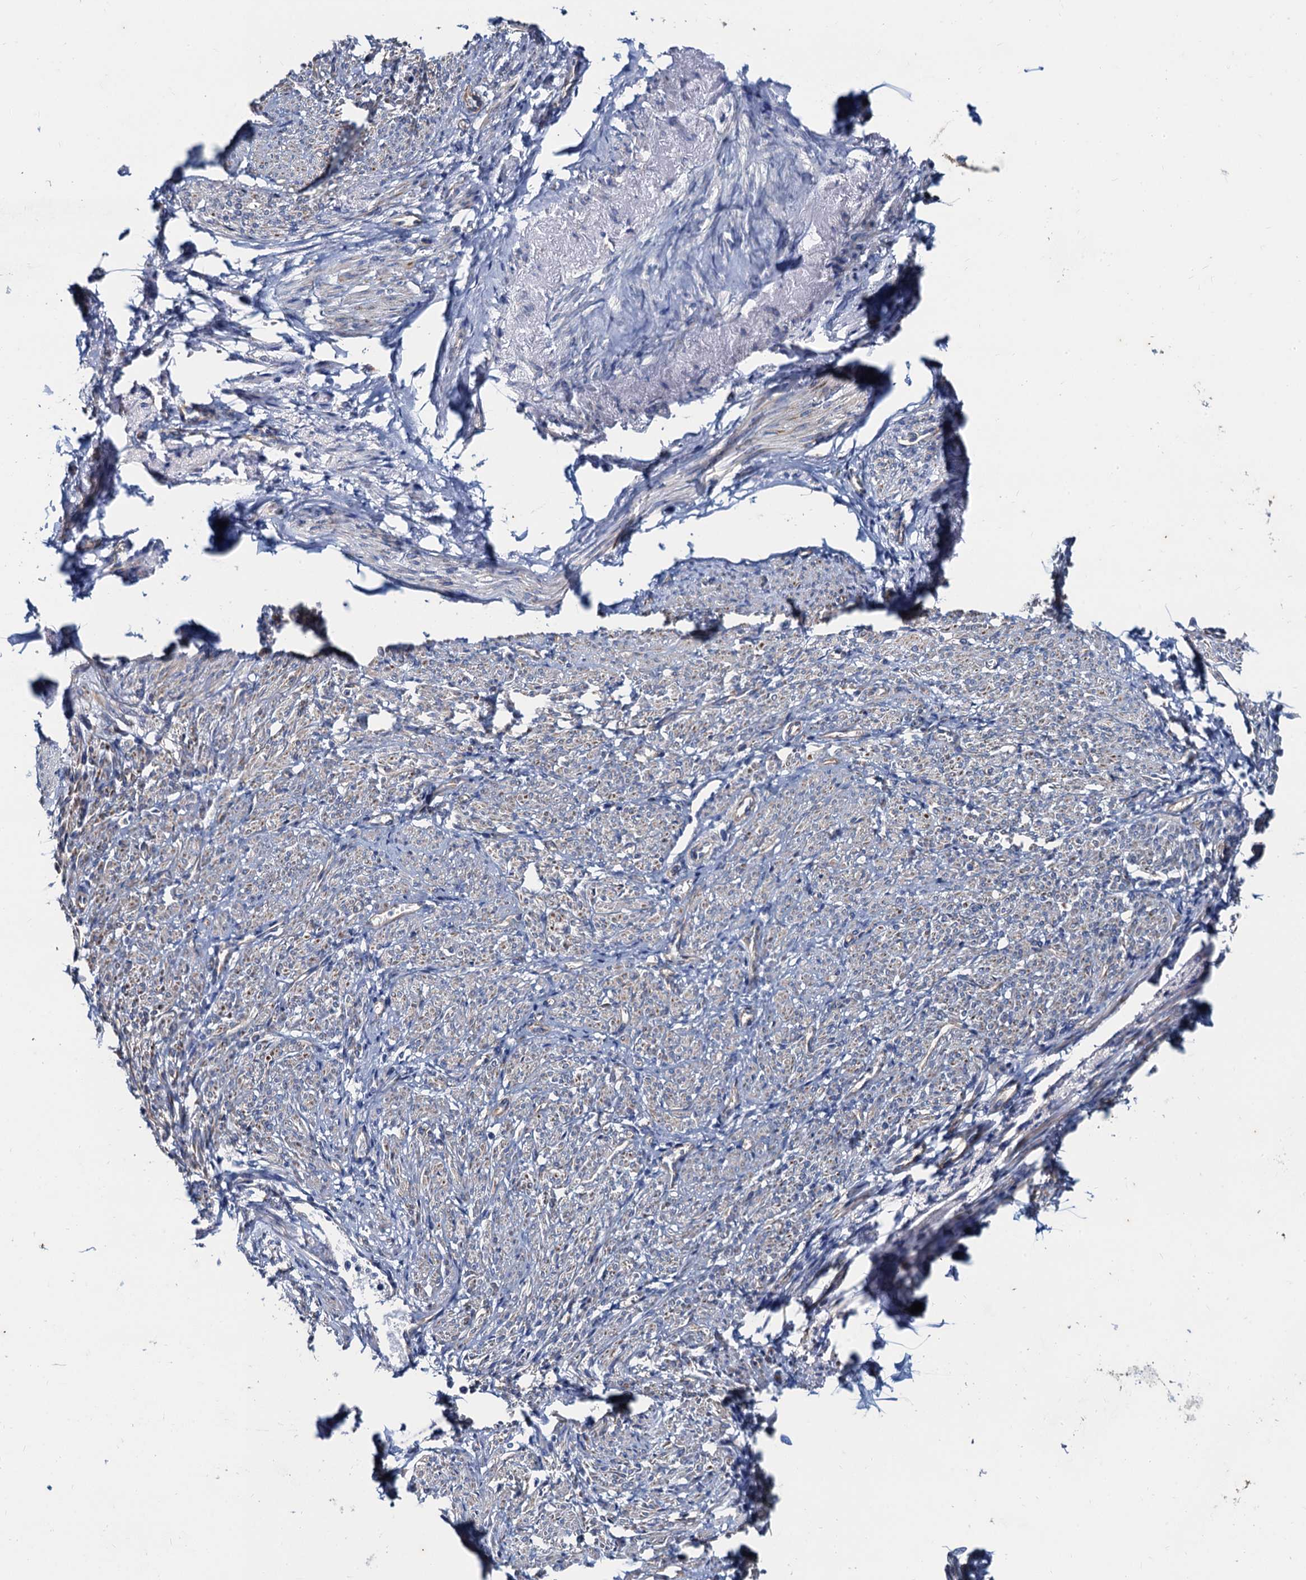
{"staining": {"intensity": "negative", "quantity": "none", "location": "none"}, "tissue": "smooth muscle", "cell_type": "Smooth muscle cells", "image_type": "normal", "snomed": [{"axis": "morphology", "description": "Normal tissue, NOS"}, {"axis": "topography", "description": "Smooth muscle"}], "caption": "Micrograph shows no significant protein positivity in smooth muscle cells of benign smooth muscle.", "gene": "NGRN", "patient": {"sex": "female", "age": 39}}